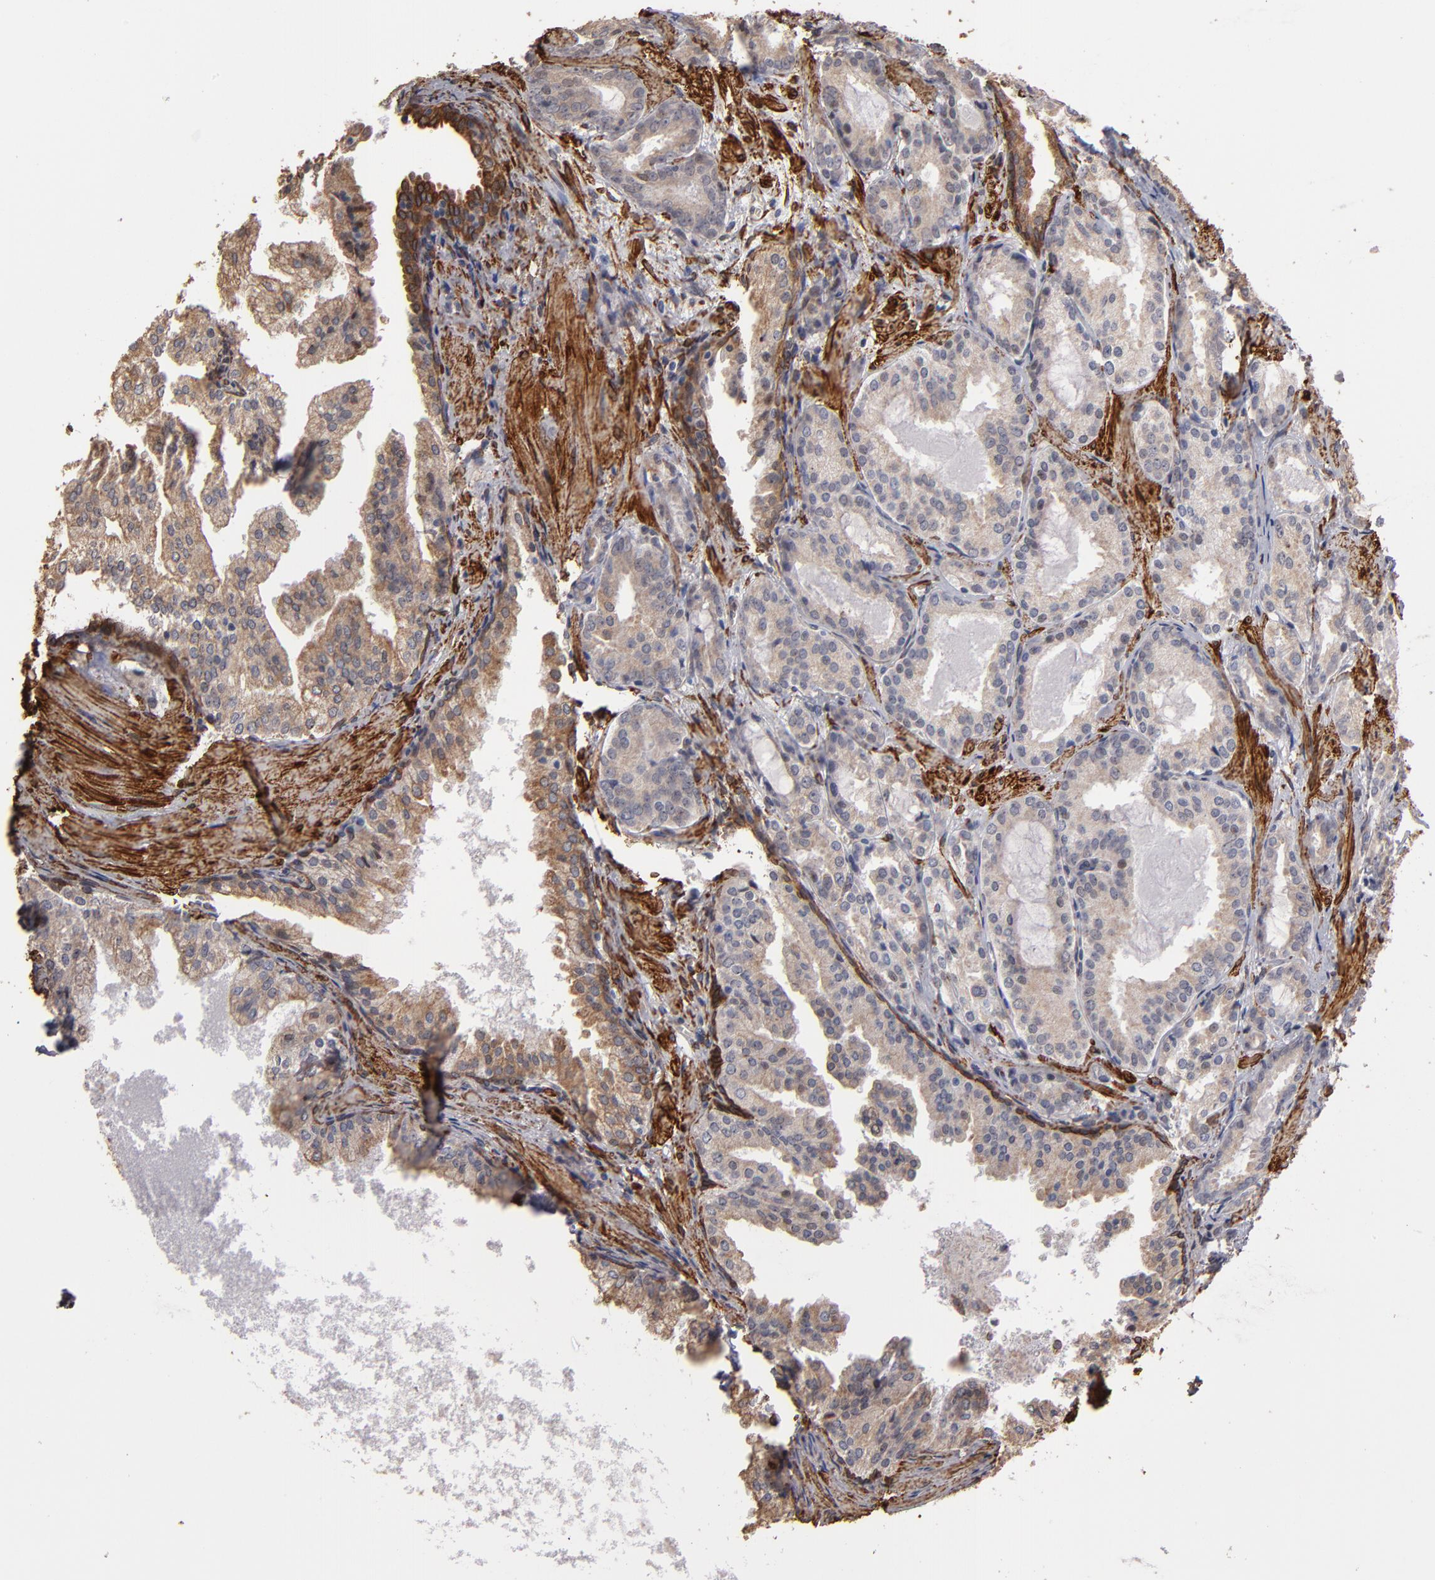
{"staining": {"intensity": "weak", "quantity": ">75%", "location": "cytoplasmic/membranous"}, "tissue": "prostate cancer", "cell_type": "Tumor cells", "image_type": "cancer", "snomed": [{"axis": "morphology", "description": "Adenocarcinoma, Medium grade"}, {"axis": "topography", "description": "Prostate"}], "caption": "DAB immunohistochemical staining of prostate adenocarcinoma (medium-grade) displays weak cytoplasmic/membranous protein expression in approximately >75% of tumor cells.", "gene": "PGRMC1", "patient": {"sex": "male", "age": 64}}